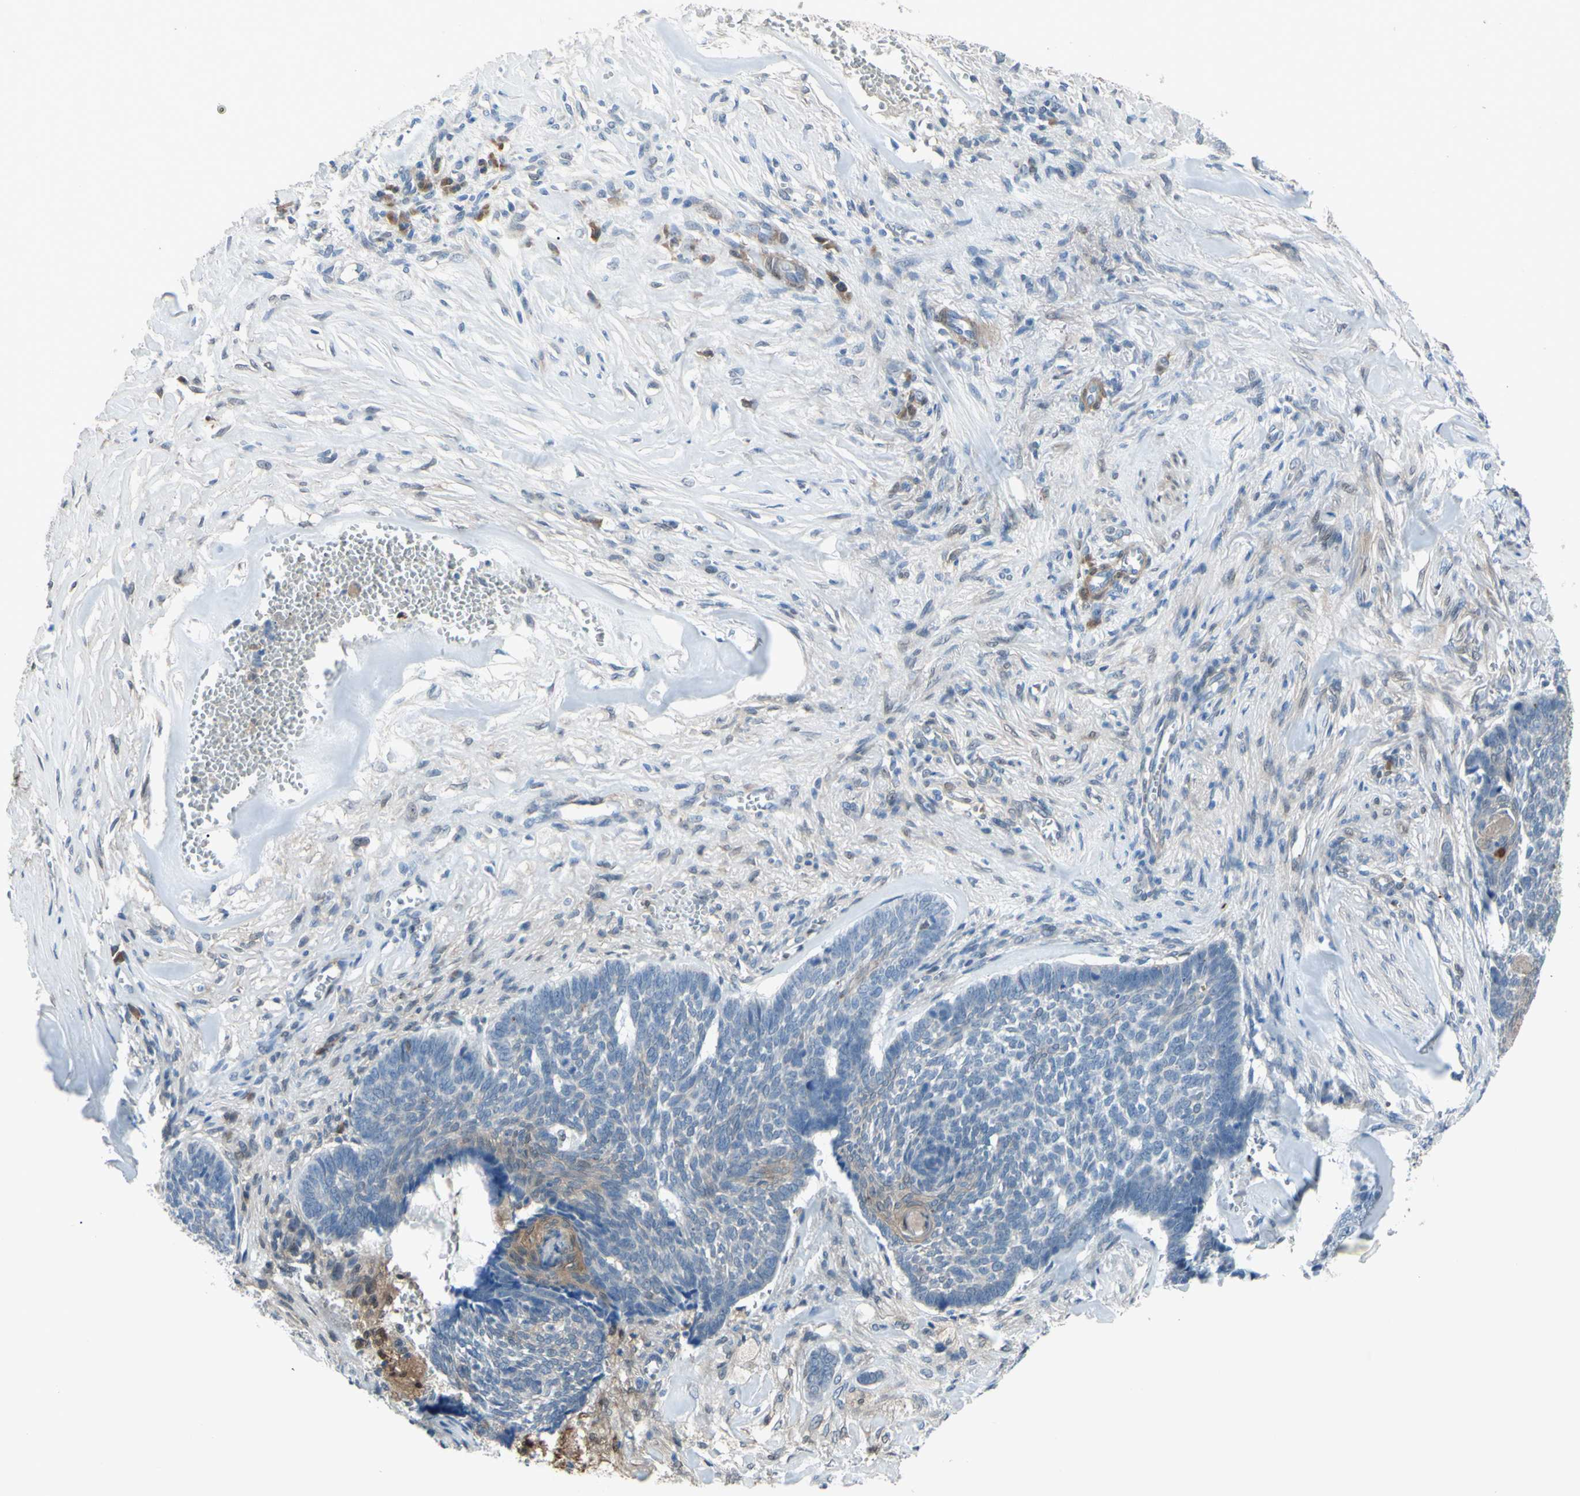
{"staining": {"intensity": "weak", "quantity": "25%-75%", "location": "cytoplasmic/membranous"}, "tissue": "skin cancer", "cell_type": "Tumor cells", "image_type": "cancer", "snomed": [{"axis": "morphology", "description": "Basal cell carcinoma"}, {"axis": "topography", "description": "Skin"}], "caption": "Brown immunohistochemical staining in human skin cancer (basal cell carcinoma) exhibits weak cytoplasmic/membranous expression in approximately 25%-75% of tumor cells.", "gene": "NOL3", "patient": {"sex": "male", "age": 84}}